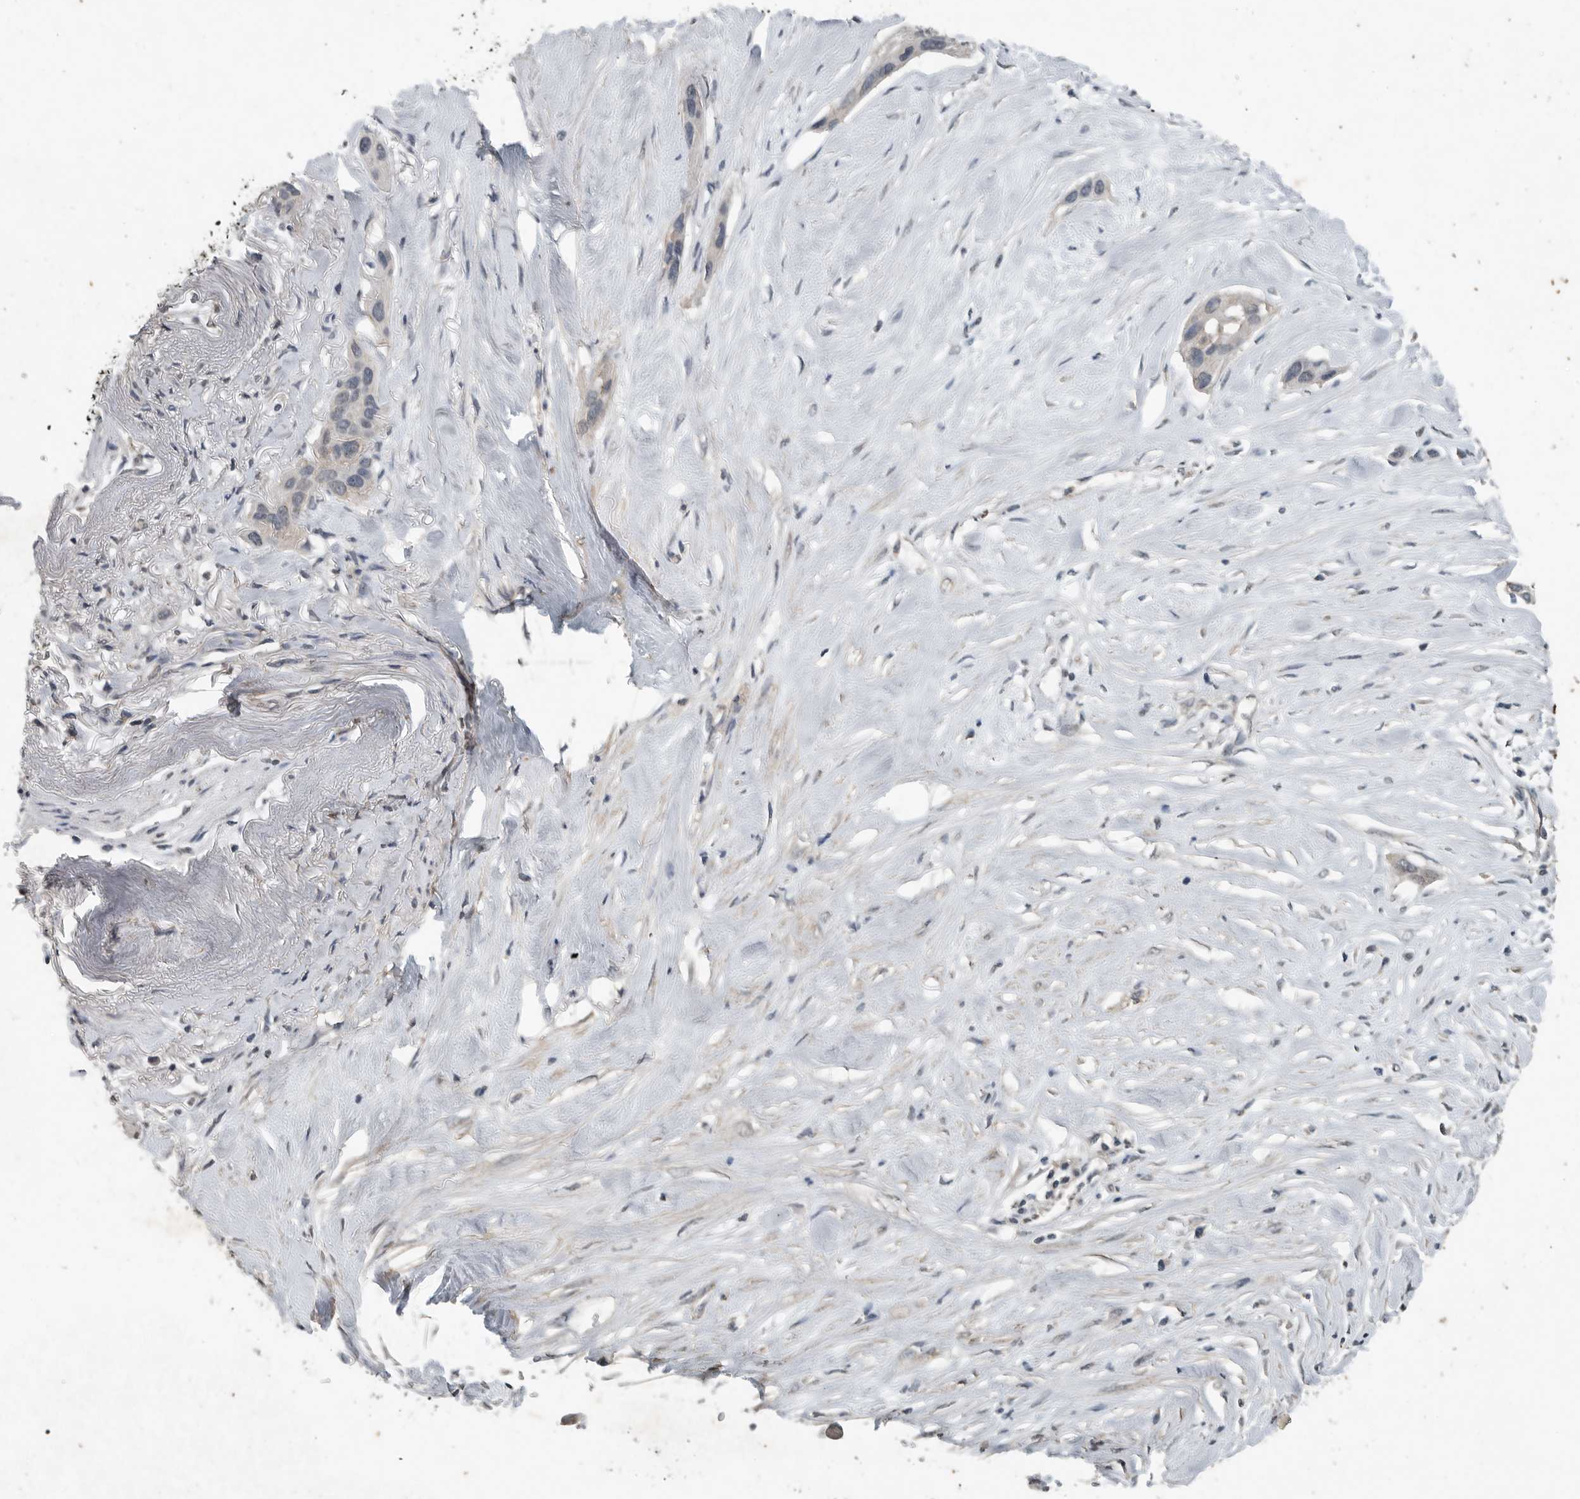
{"staining": {"intensity": "negative", "quantity": "none", "location": "none"}, "tissue": "pancreatic cancer", "cell_type": "Tumor cells", "image_type": "cancer", "snomed": [{"axis": "morphology", "description": "Adenocarcinoma, NOS"}, {"axis": "topography", "description": "Pancreas"}], "caption": "There is no significant positivity in tumor cells of pancreatic cancer (adenocarcinoma). (DAB immunohistochemistry, high magnification).", "gene": "IL6ST", "patient": {"sex": "female", "age": 60}}